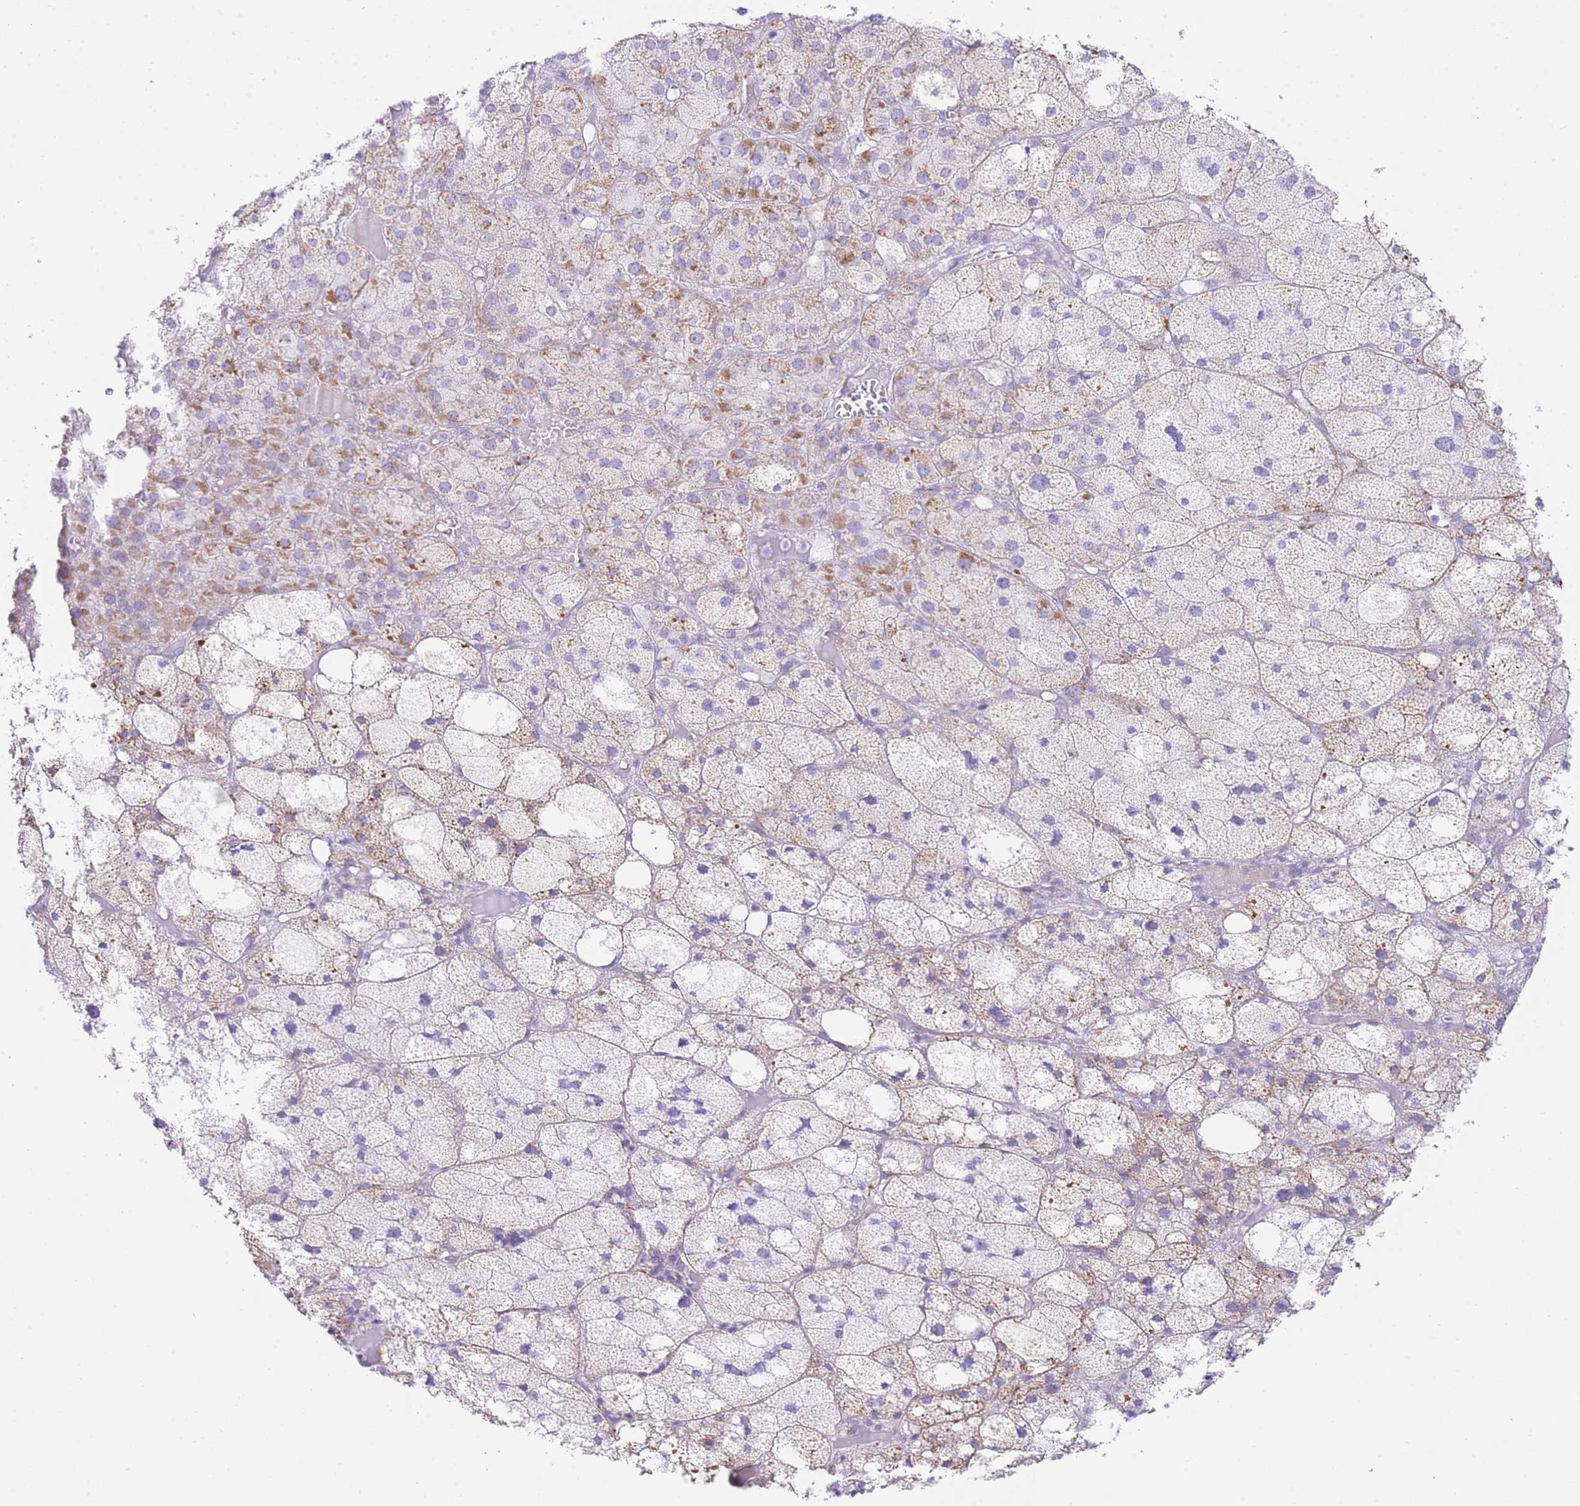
{"staining": {"intensity": "moderate", "quantity": "25%-75%", "location": "cytoplasmic/membranous"}, "tissue": "adrenal gland", "cell_type": "Glandular cells", "image_type": "normal", "snomed": [{"axis": "morphology", "description": "Normal tissue, NOS"}, {"axis": "topography", "description": "Adrenal gland"}], "caption": "Adrenal gland stained for a protein (brown) displays moderate cytoplasmic/membranous positive staining in about 25%-75% of glandular cells.", "gene": "ACSM4", "patient": {"sex": "female", "age": 61}}